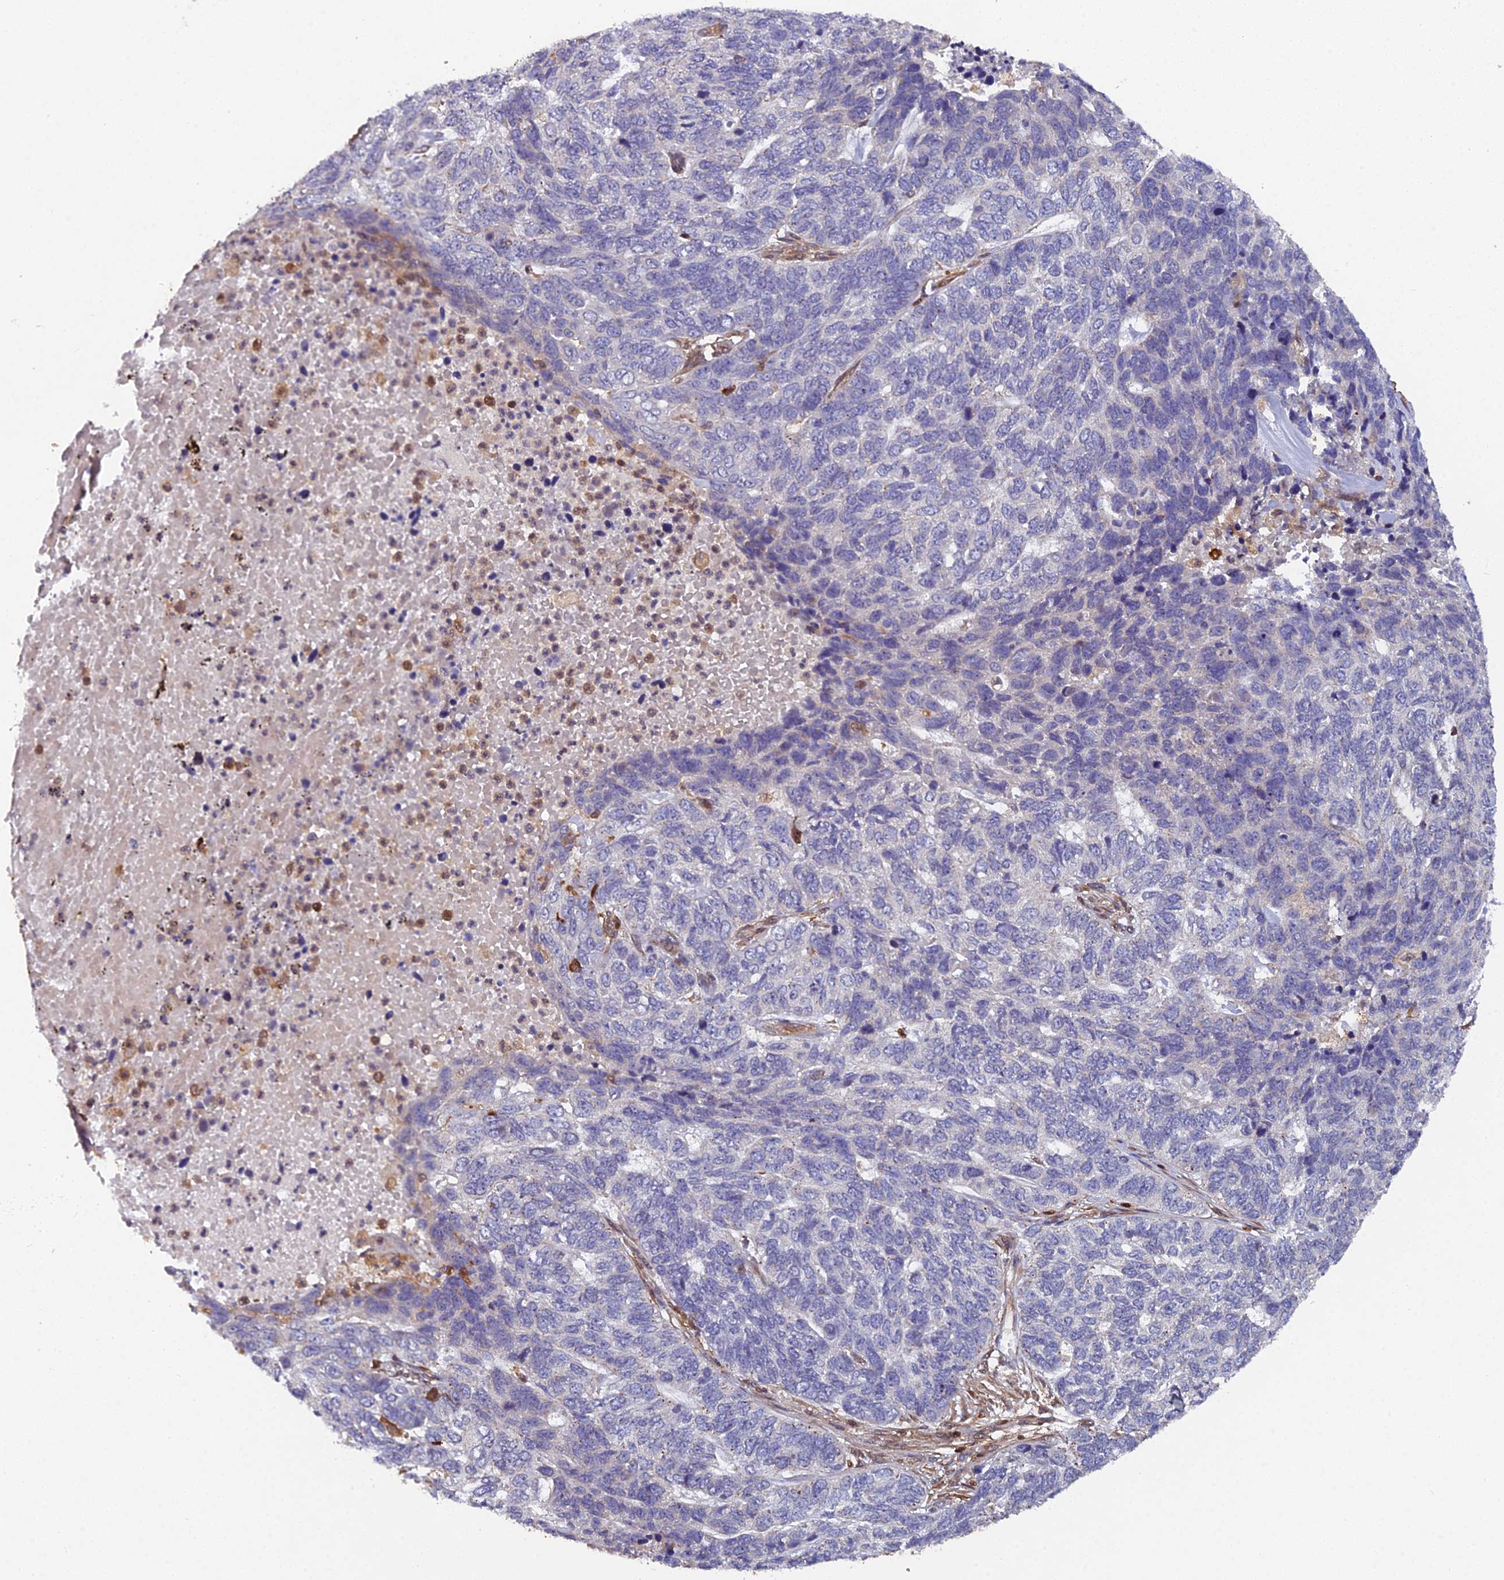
{"staining": {"intensity": "negative", "quantity": "none", "location": "none"}, "tissue": "skin cancer", "cell_type": "Tumor cells", "image_type": "cancer", "snomed": [{"axis": "morphology", "description": "Basal cell carcinoma"}, {"axis": "topography", "description": "Skin"}], "caption": "Immunohistochemical staining of skin cancer (basal cell carcinoma) reveals no significant positivity in tumor cells.", "gene": "GALK2", "patient": {"sex": "female", "age": 65}}